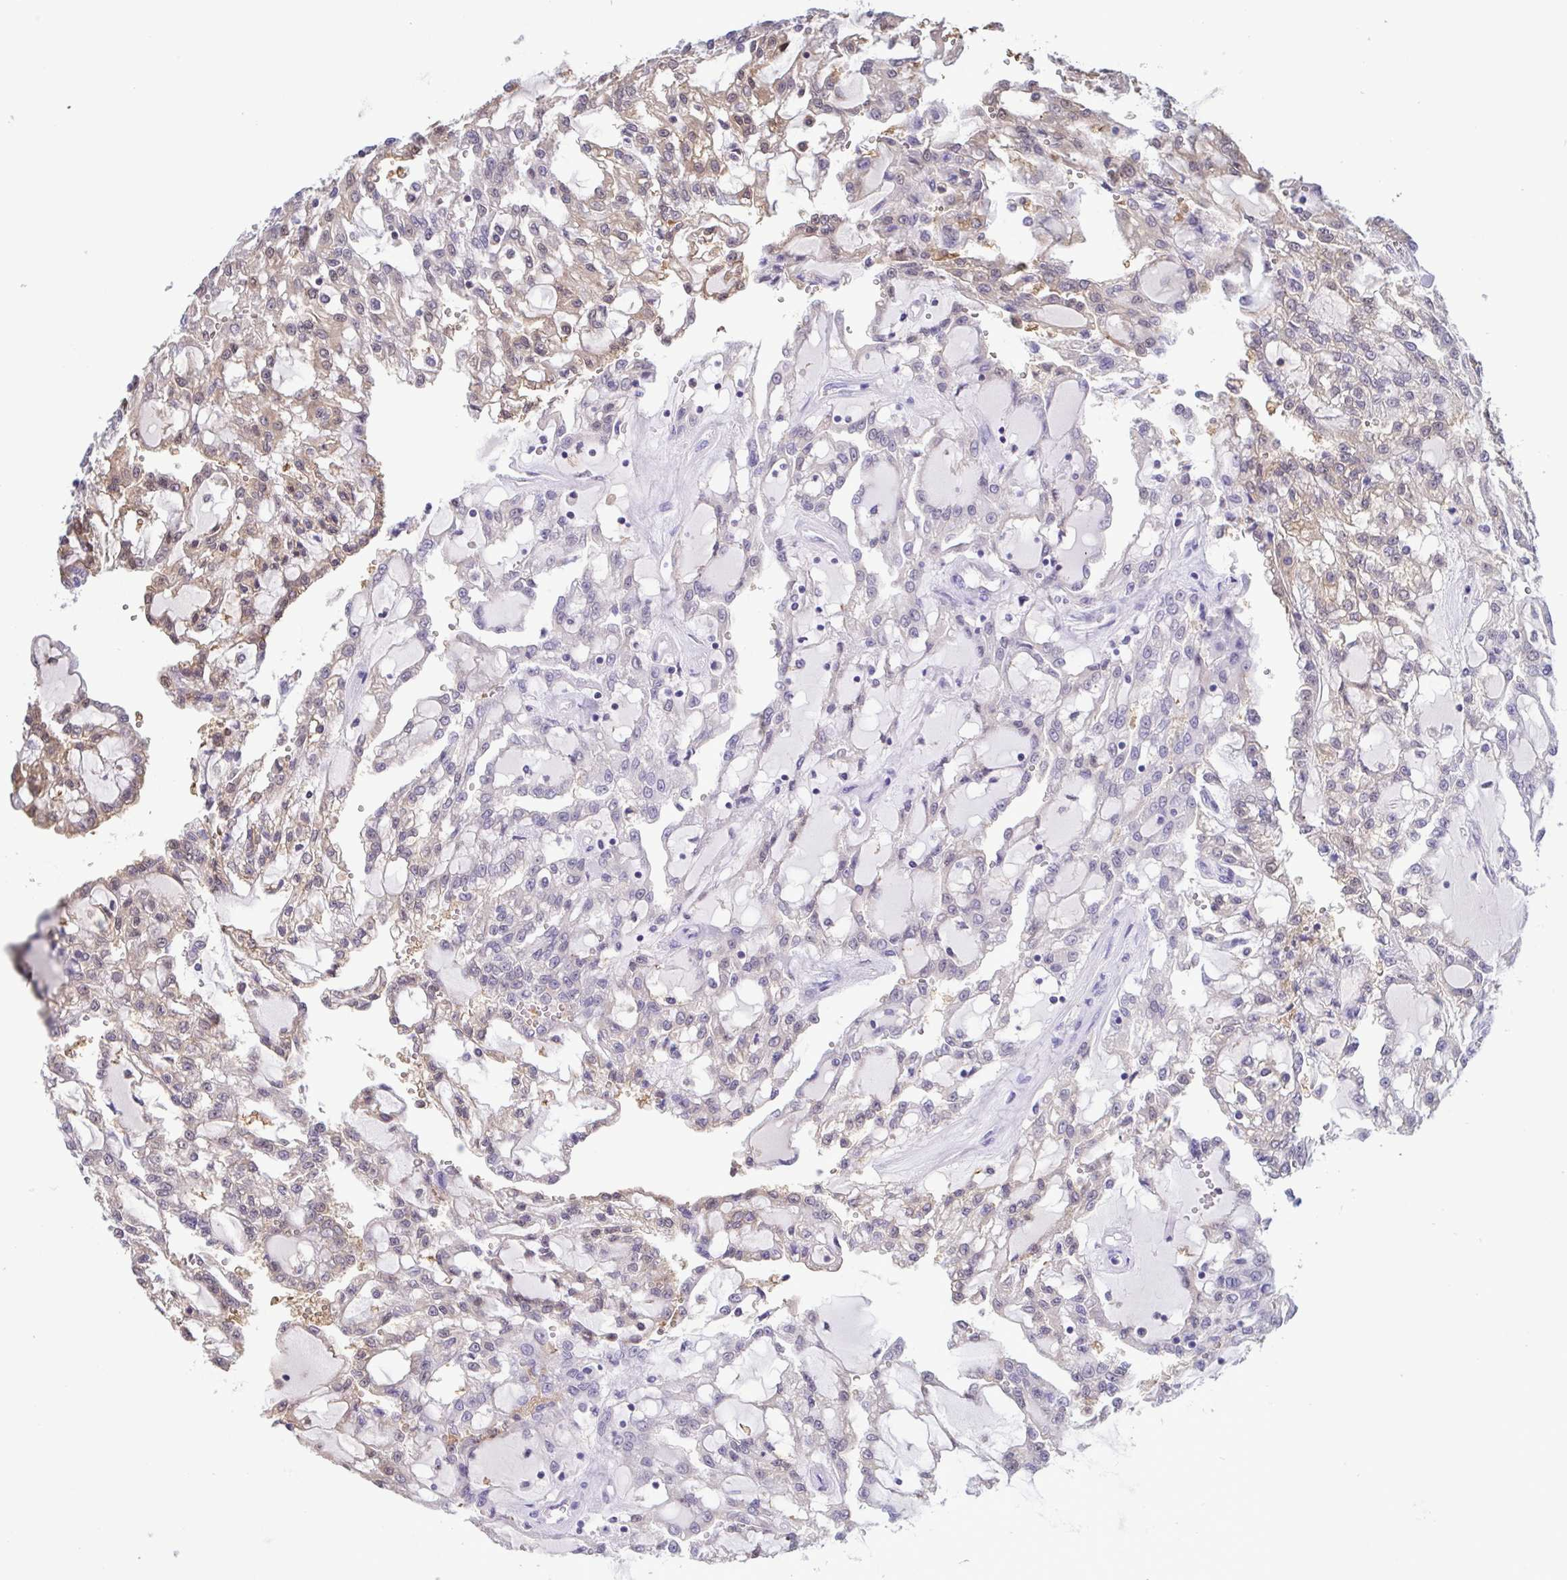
{"staining": {"intensity": "weak", "quantity": "25%-75%", "location": "cytoplasmic/membranous"}, "tissue": "renal cancer", "cell_type": "Tumor cells", "image_type": "cancer", "snomed": [{"axis": "morphology", "description": "Adenocarcinoma, NOS"}, {"axis": "topography", "description": "Kidney"}], "caption": "High-magnification brightfield microscopy of renal cancer stained with DAB (brown) and counterstained with hematoxylin (blue). tumor cells exhibit weak cytoplasmic/membranous expression is appreciated in approximately25%-75% of cells.", "gene": "LDHC", "patient": {"sex": "male", "age": 63}}